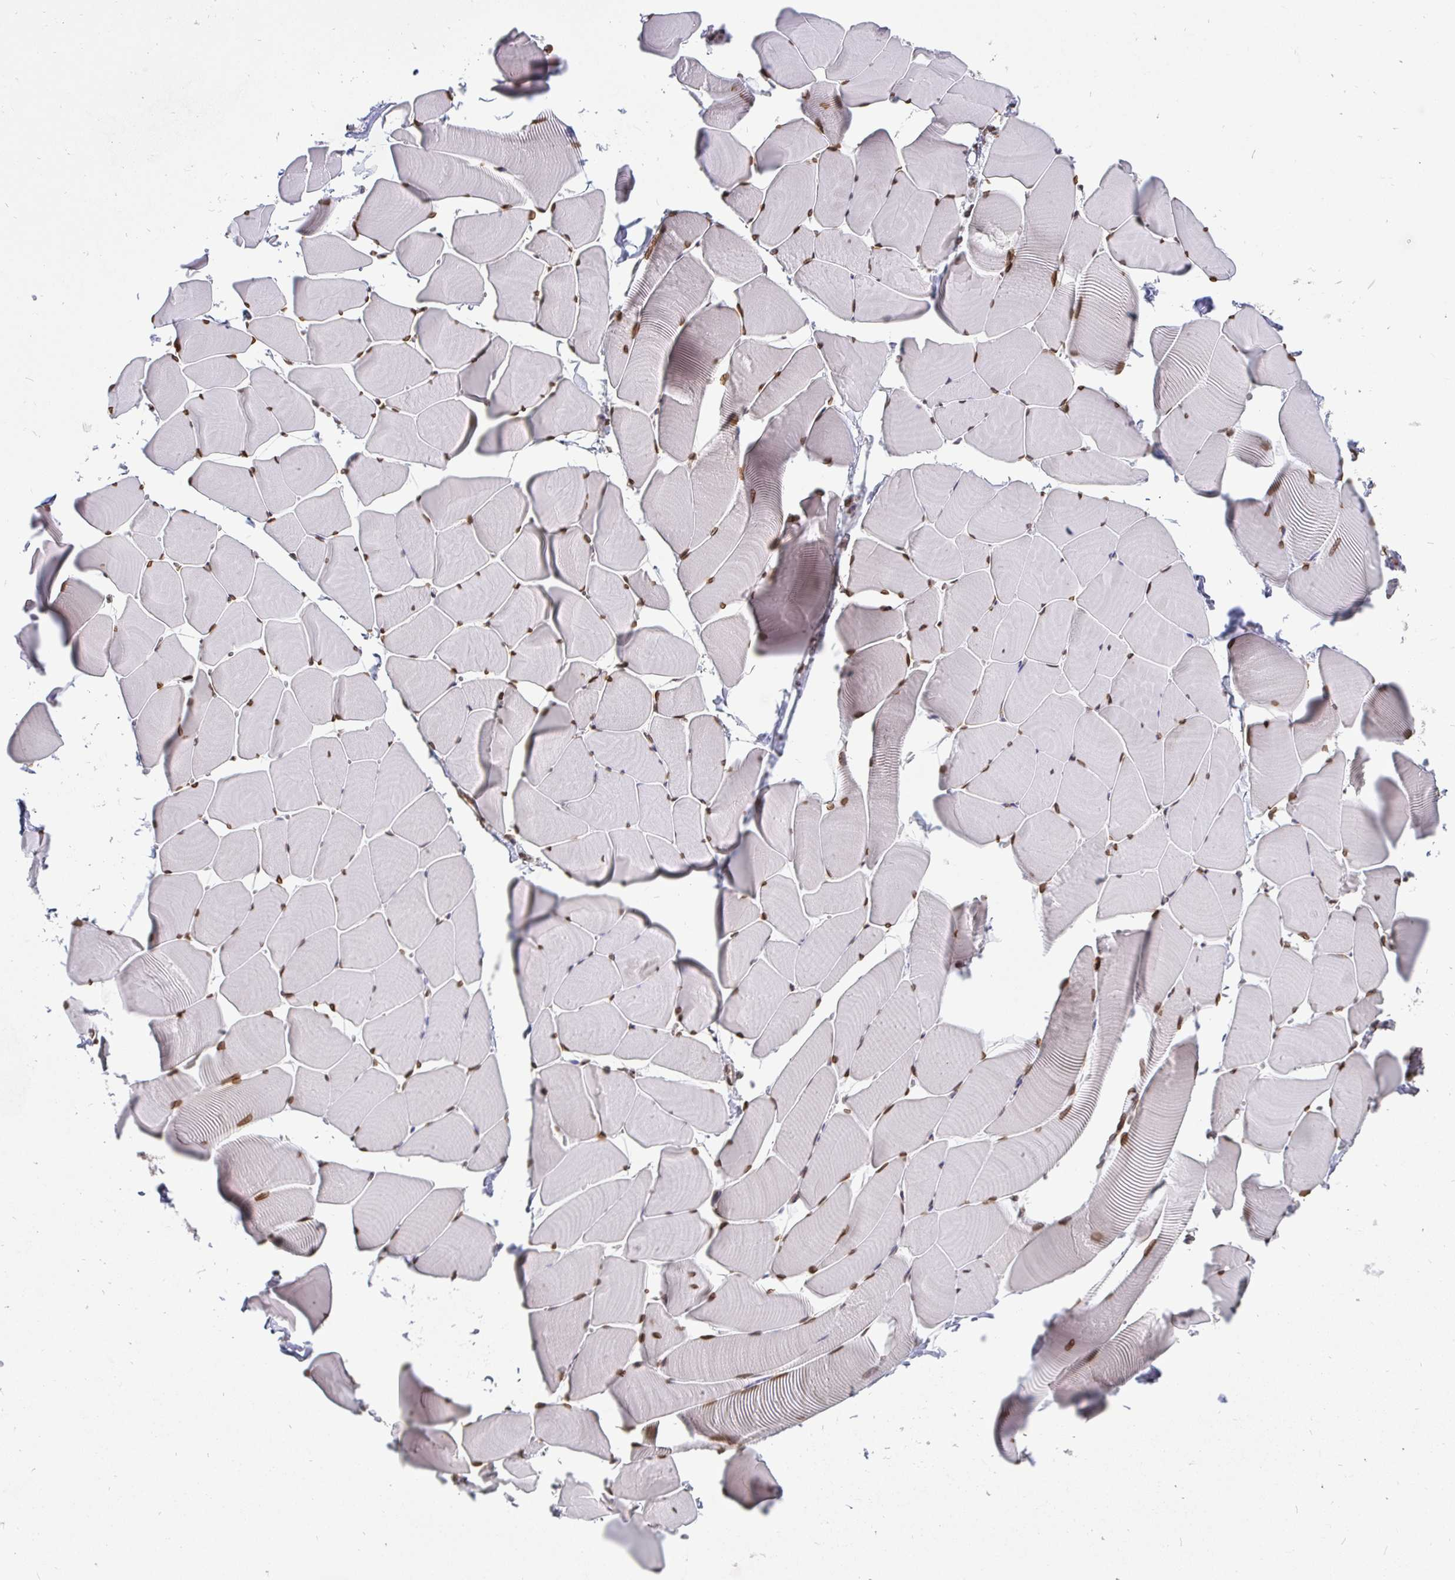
{"staining": {"intensity": "moderate", "quantity": ">75%", "location": "cytoplasmic/membranous,nuclear"}, "tissue": "skeletal muscle", "cell_type": "Myocytes", "image_type": "normal", "snomed": [{"axis": "morphology", "description": "Normal tissue, NOS"}, {"axis": "topography", "description": "Skeletal muscle"}], "caption": "Immunohistochemistry (IHC) micrograph of normal skeletal muscle: skeletal muscle stained using IHC exhibits medium levels of moderate protein expression localized specifically in the cytoplasmic/membranous,nuclear of myocytes, appearing as a cytoplasmic/membranous,nuclear brown color.", "gene": "EMD", "patient": {"sex": "male", "age": 25}}